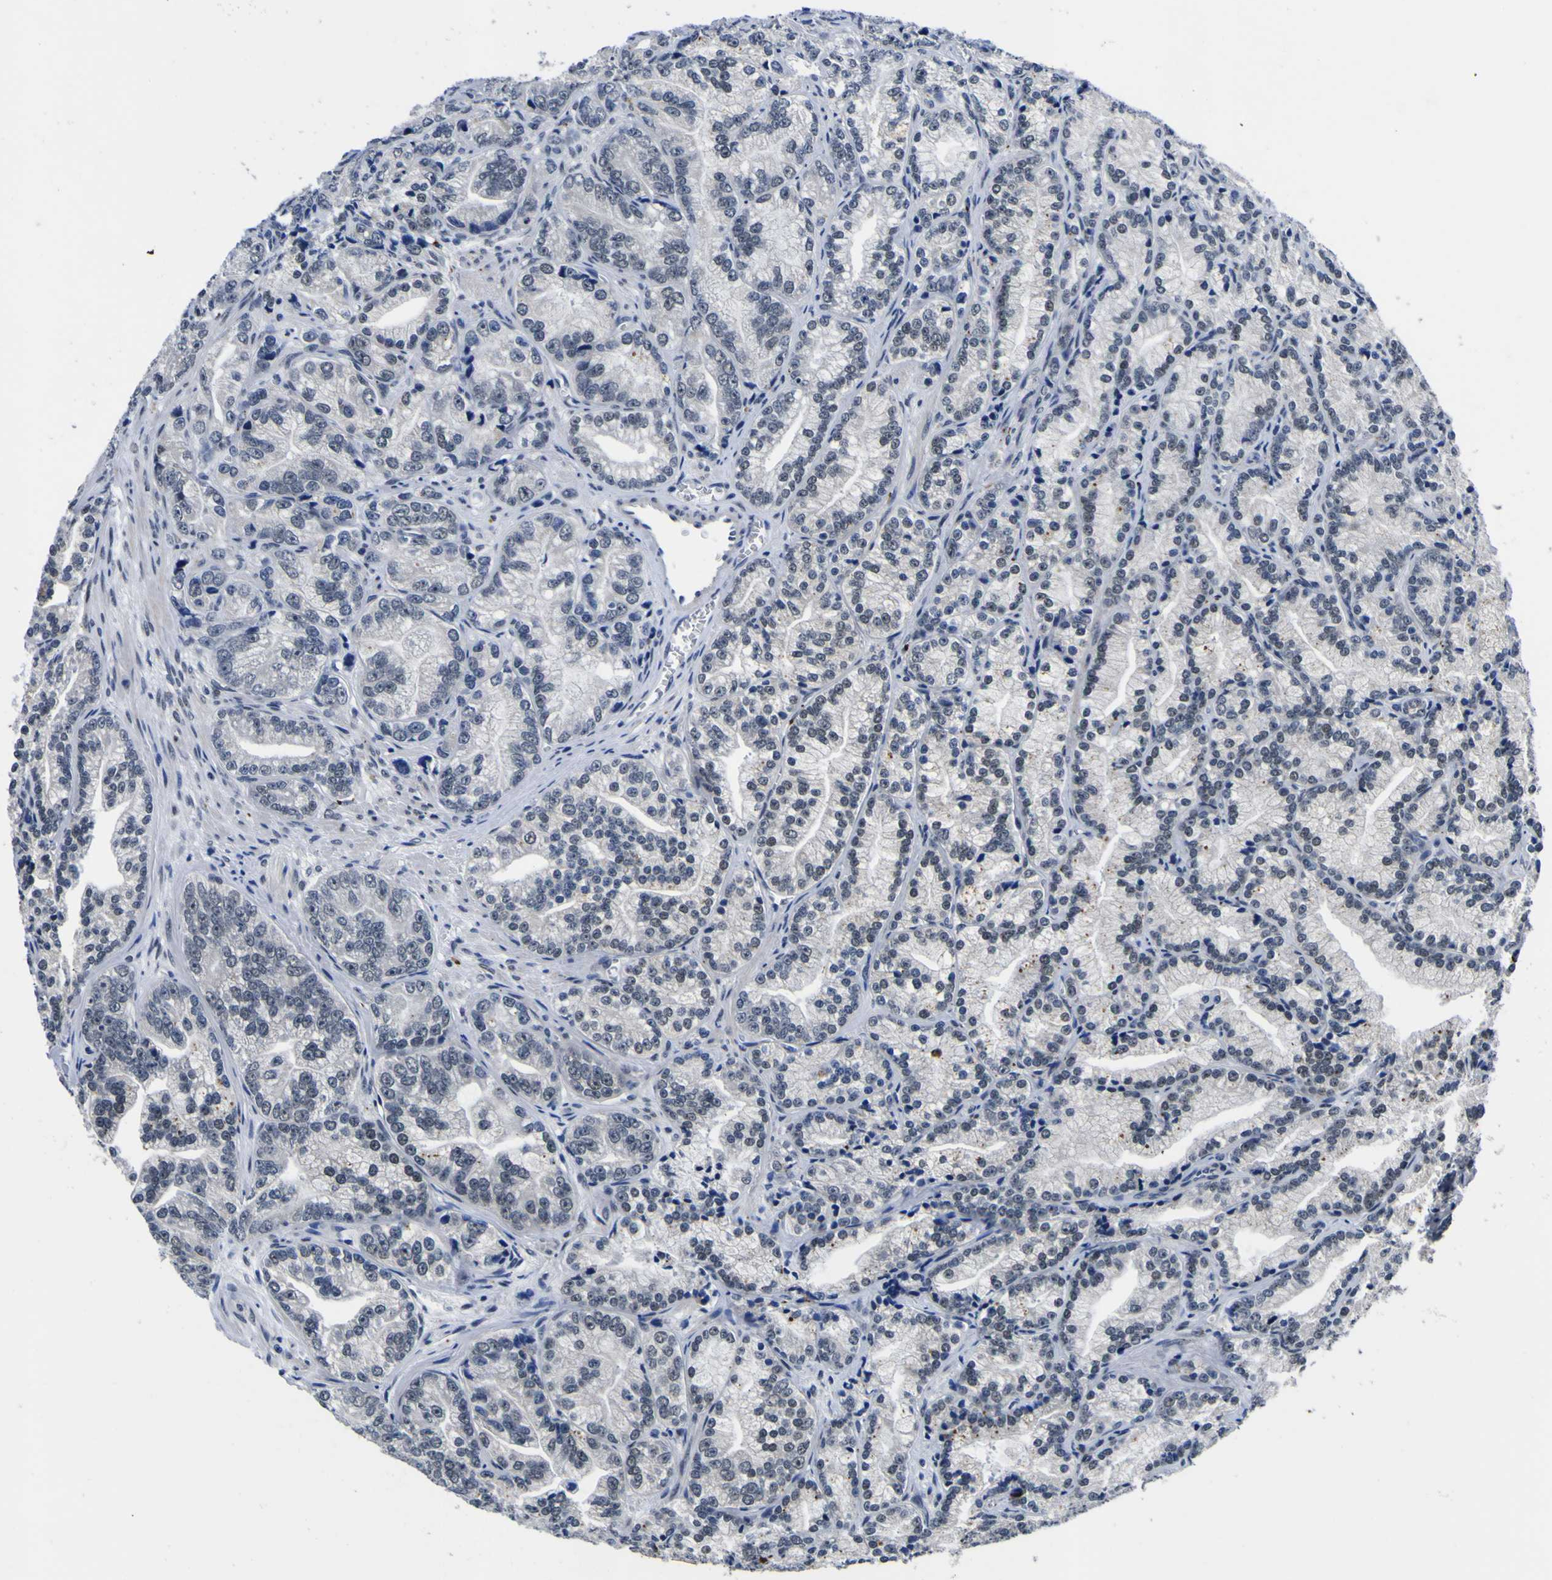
{"staining": {"intensity": "negative", "quantity": "none", "location": "none"}, "tissue": "prostate cancer", "cell_type": "Tumor cells", "image_type": "cancer", "snomed": [{"axis": "morphology", "description": "Adenocarcinoma, Low grade"}, {"axis": "topography", "description": "Prostate"}], "caption": "IHC image of neoplastic tissue: human prostate cancer stained with DAB shows no significant protein expression in tumor cells. (DAB immunohistochemistry (IHC) visualized using brightfield microscopy, high magnification).", "gene": "IGFLR1", "patient": {"sex": "male", "age": 89}}